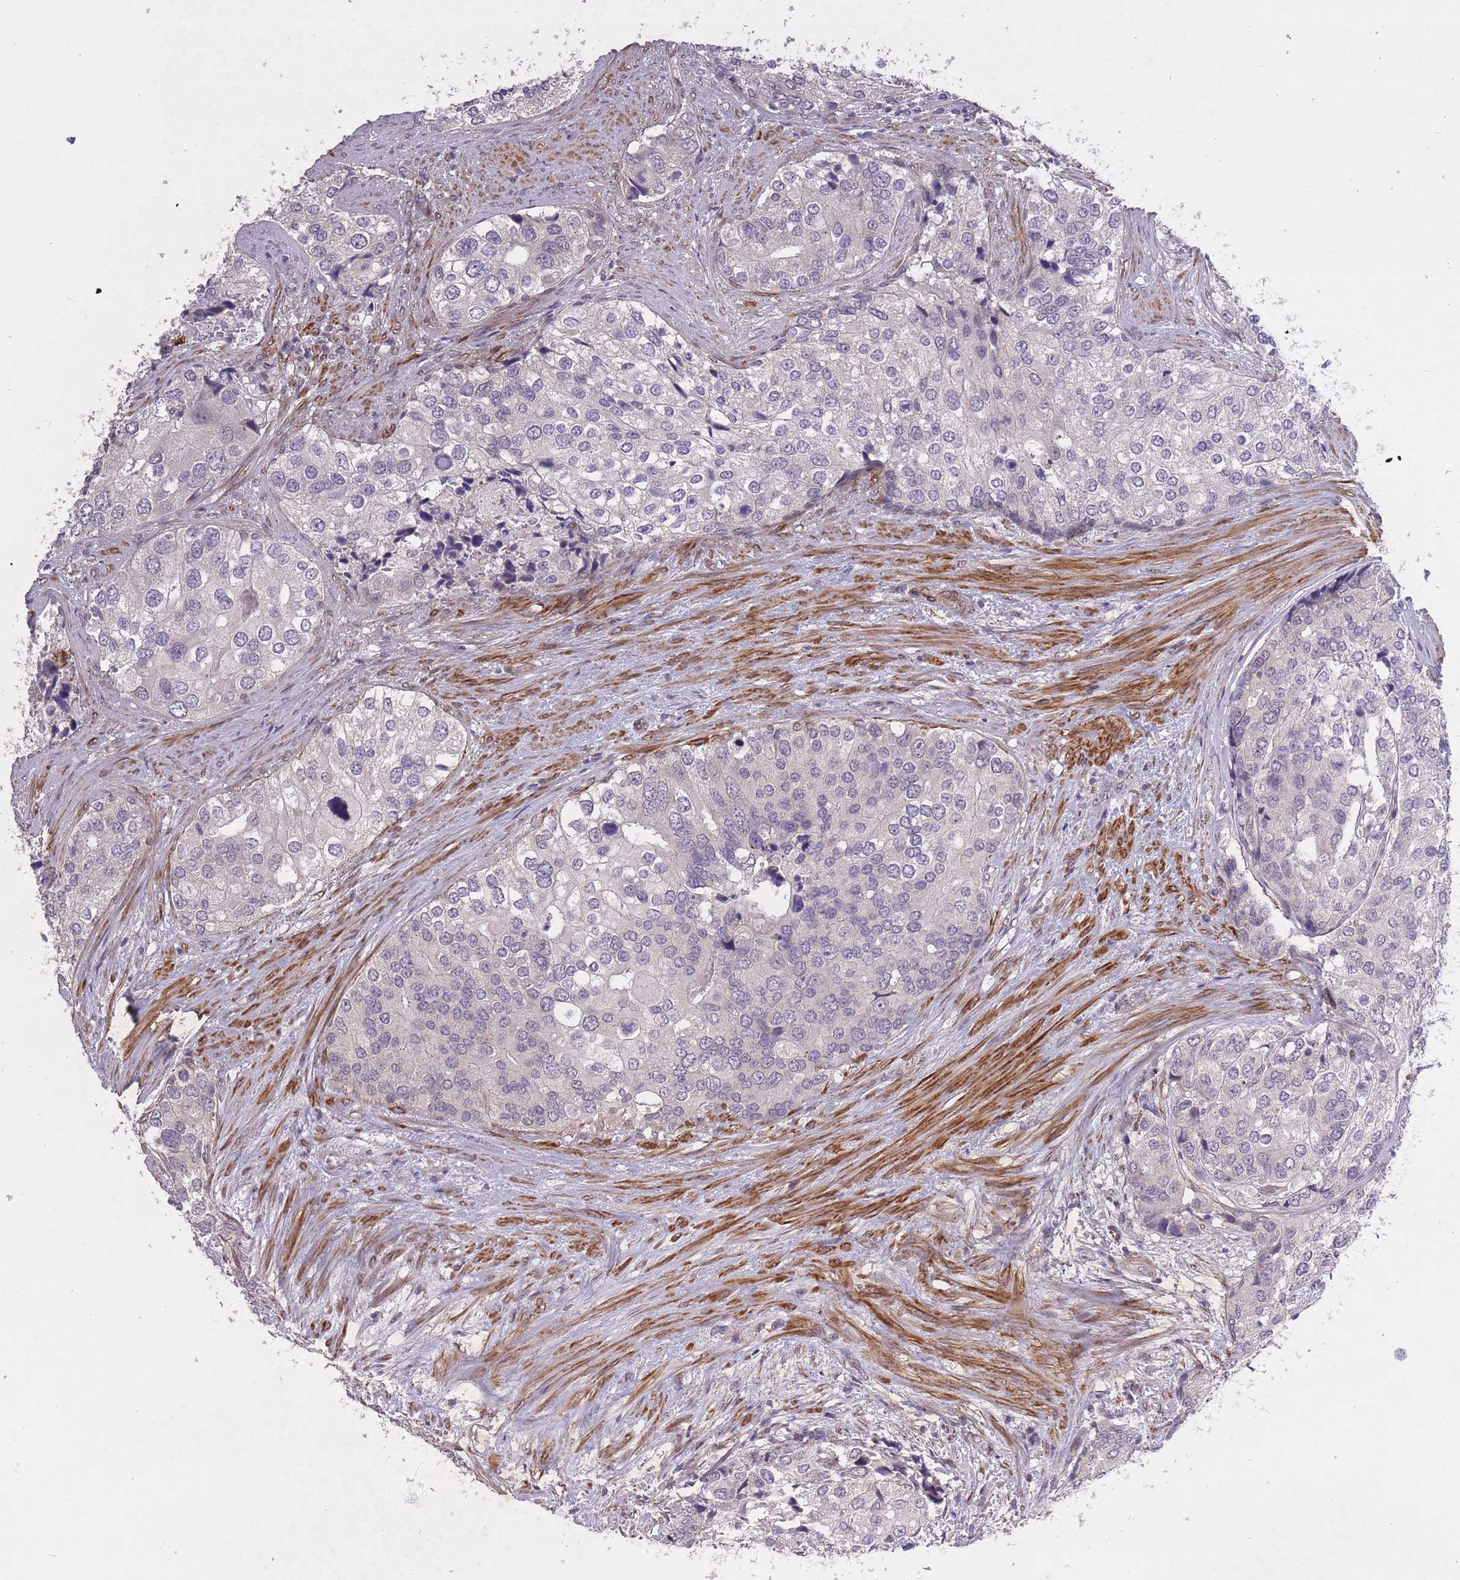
{"staining": {"intensity": "negative", "quantity": "none", "location": "none"}, "tissue": "prostate cancer", "cell_type": "Tumor cells", "image_type": "cancer", "snomed": [{"axis": "morphology", "description": "Adenocarcinoma, High grade"}, {"axis": "topography", "description": "Prostate"}], "caption": "Immunohistochemical staining of human prostate adenocarcinoma (high-grade) displays no significant staining in tumor cells.", "gene": "CBX6", "patient": {"sex": "male", "age": 62}}